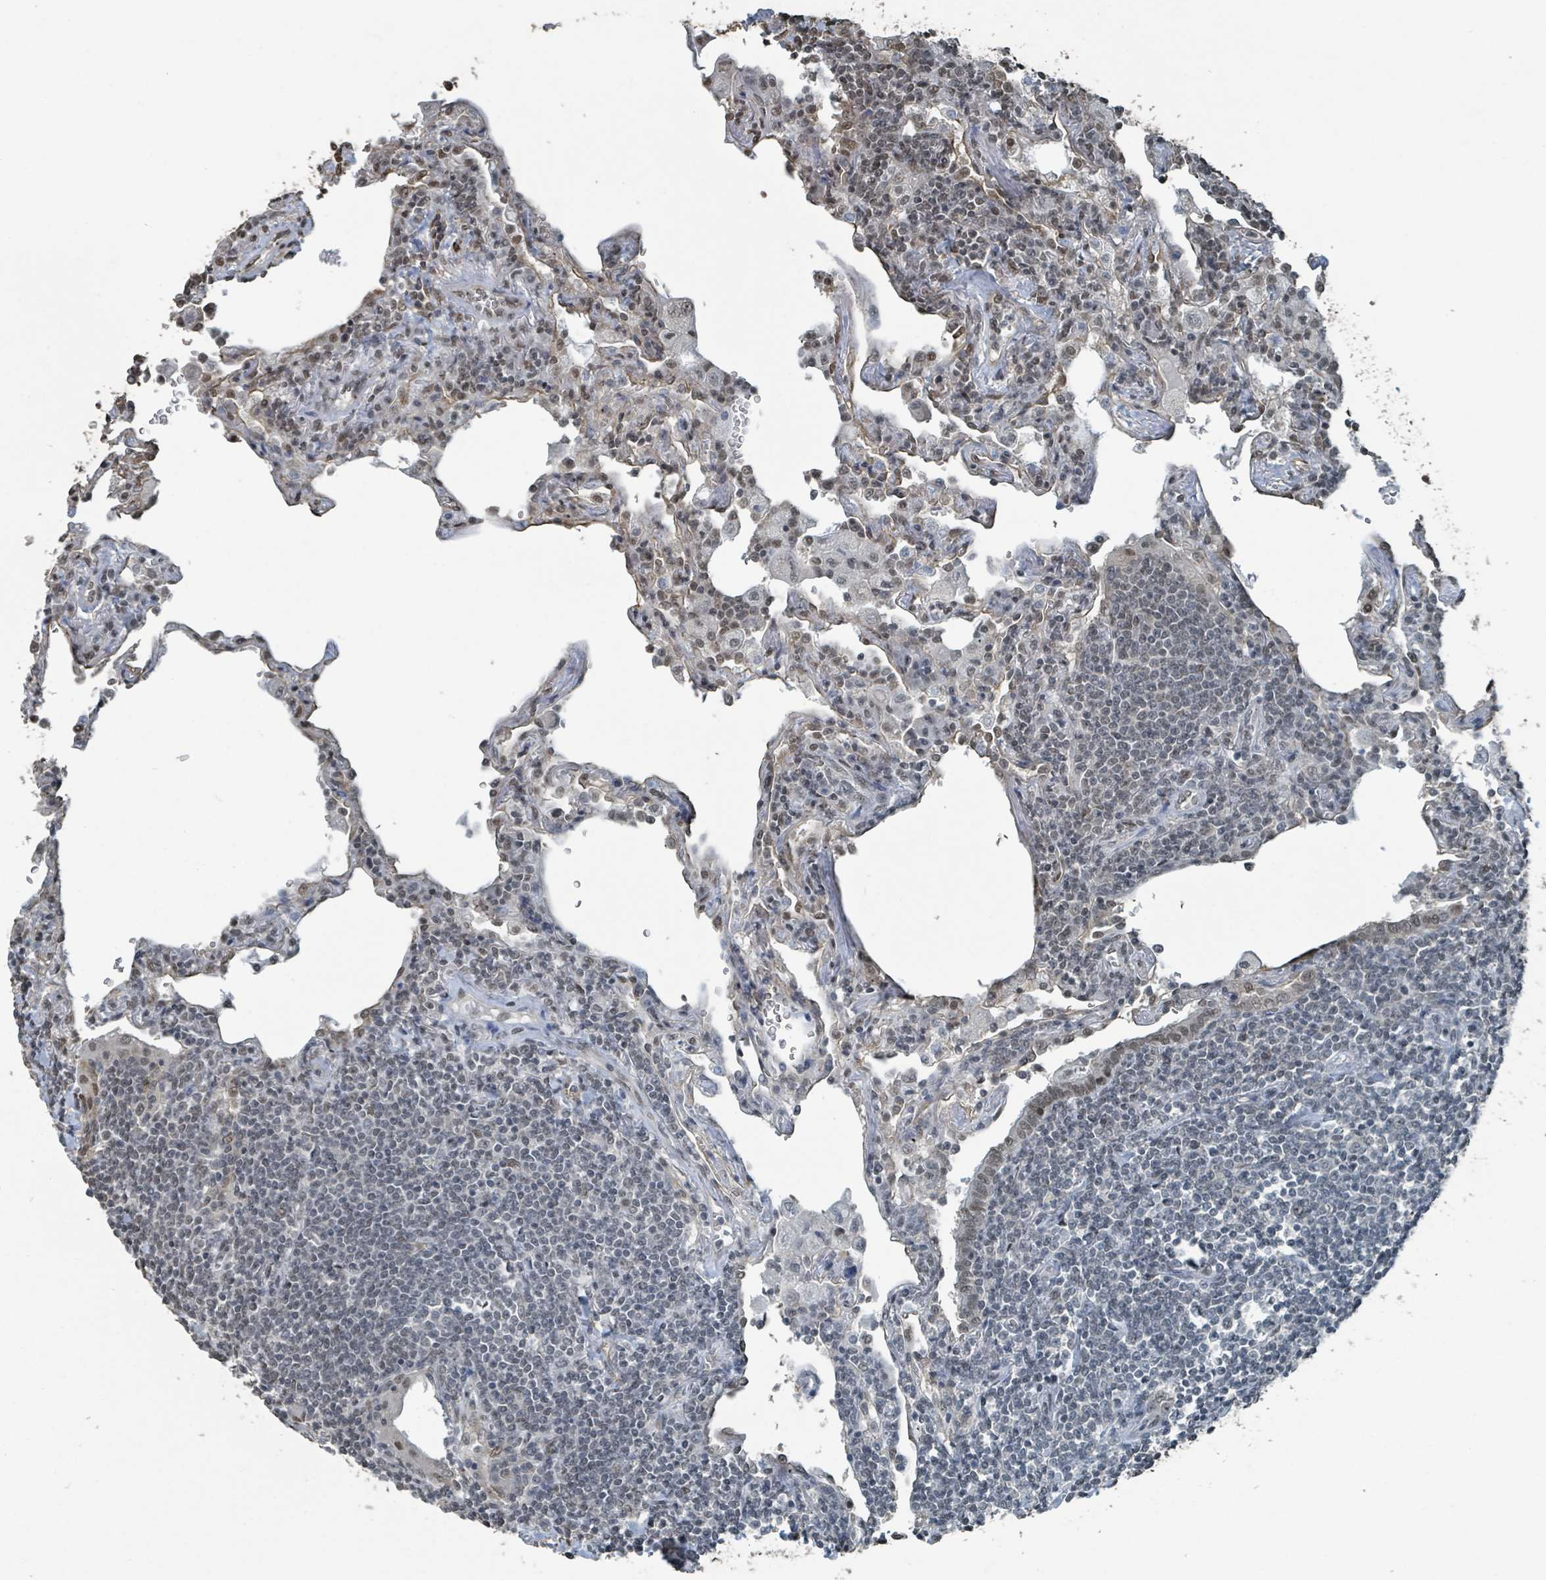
{"staining": {"intensity": "weak", "quantity": "25%-75%", "location": "nuclear"}, "tissue": "lymphoma", "cell_type": "Tumor cells", "image_type": "cancer", "snomed": [{"axis": "morphology", "description": "Malignant lymphoma, non-Hodgkin's type, Low grade"}, {"axis": "topography", "description": "Lung"}], "caption": "Immunohistochemistry (IHC) image of neoplastic tissue: human lymphoma stained using immunohistochemistry demonstrates low levels of weak protein expression localized specifically in the nuclear of tumor cells, appearing as a nuclear brown color.", "gene": "PHIP", "patient": {"sex": "female", "age": 71}}